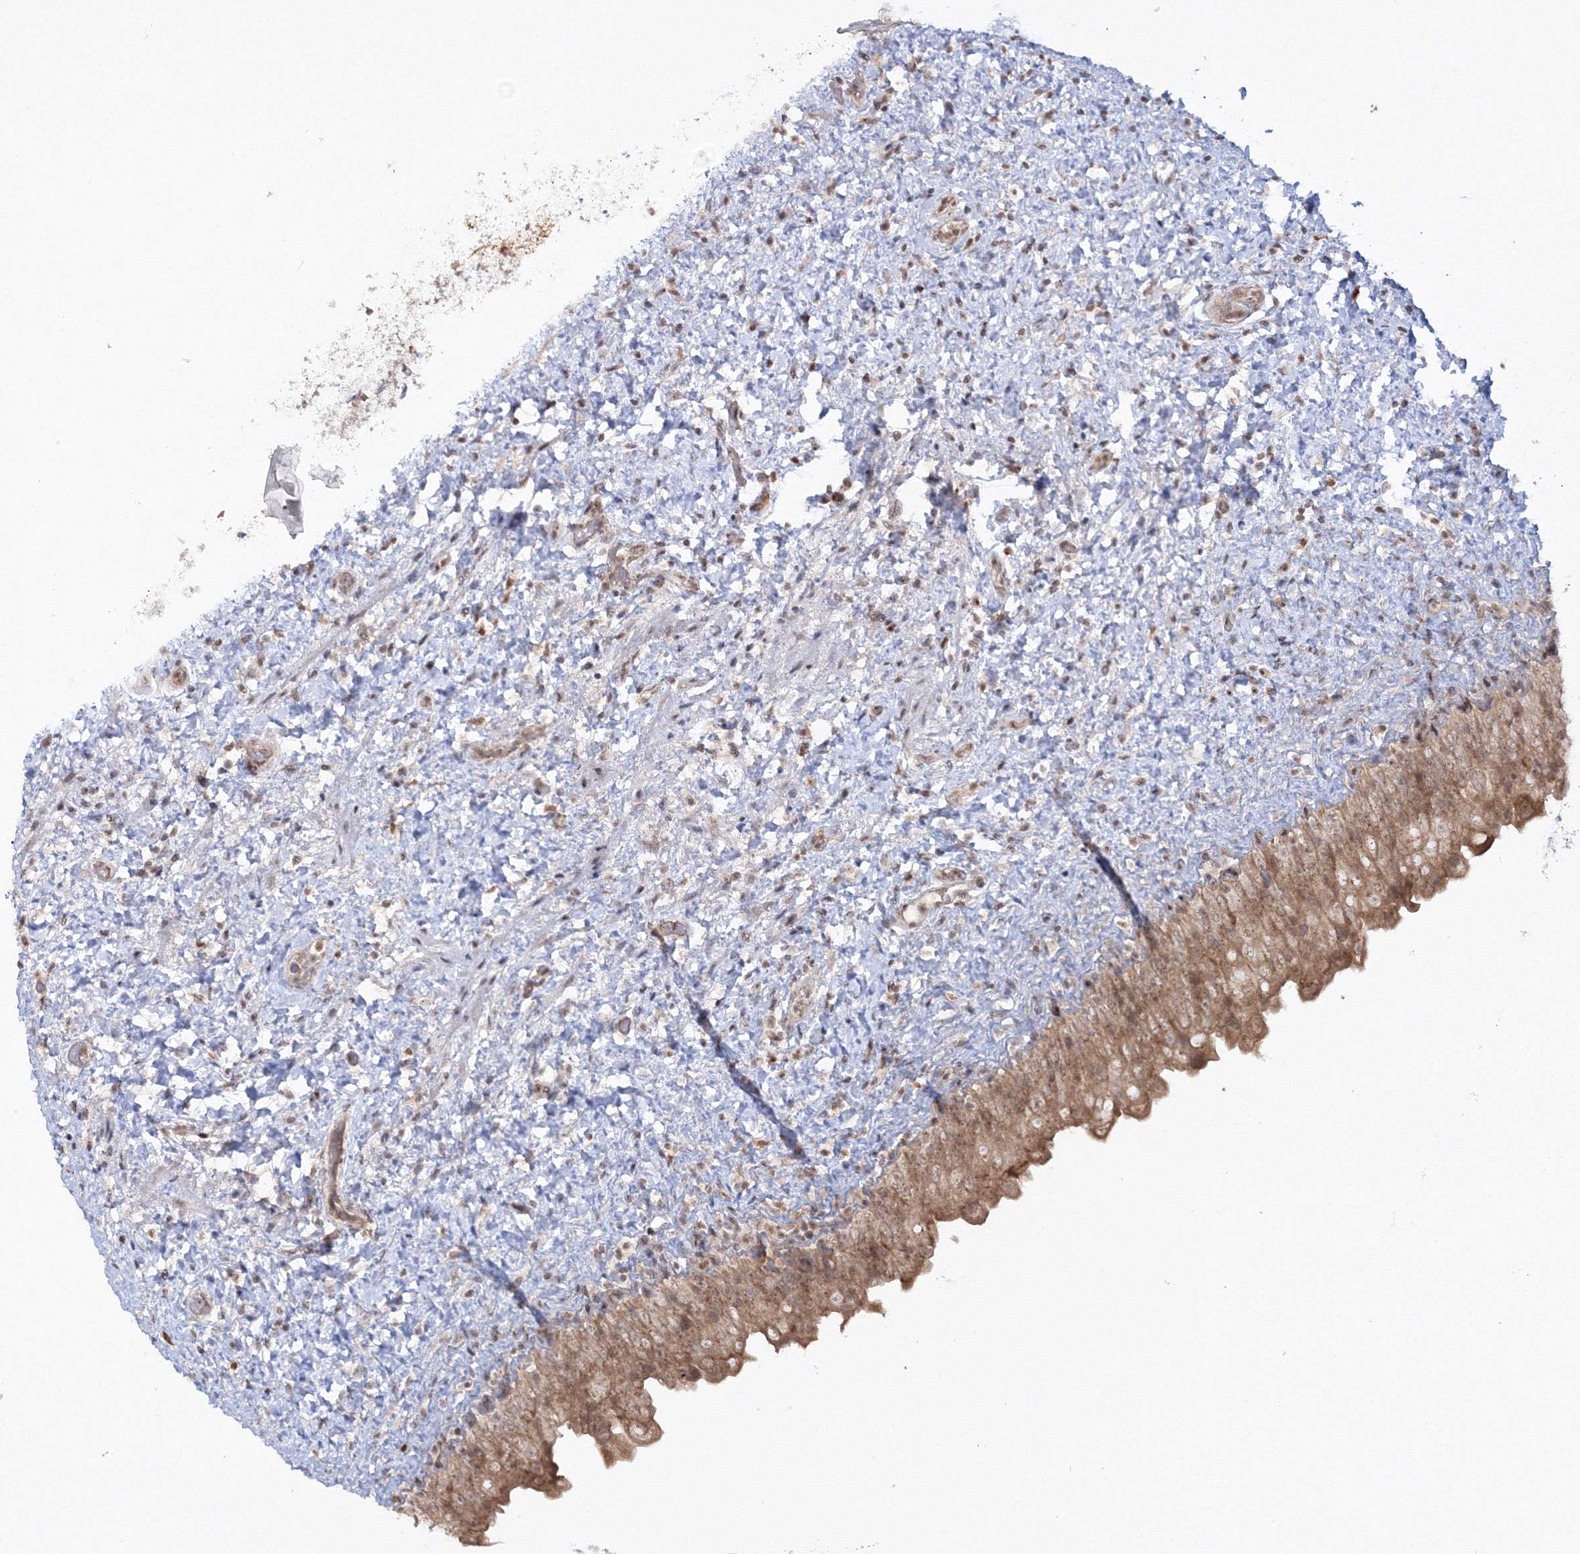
{"staining": {"intensity": "moderate", "quantity": ">75%", "location": "cytoplasmic/membranous,nuclear"}, "tissue": "urinary bladder", "cell_type": "Urothelial cells", "image_type": "normal", "snomed": [{"axis": "morphology", "description": "Normal tissue, NOS"}, {"axis": "topography", "description": "Urinary bladder"}], "caption": "Immunohistochemical staining of normal human urinary bladder shows moderate cytoplasmic/membranous,nuclear protein staining in approximately >75% of urothelial cells.", "gene": "ZFAND6", "patient": {"sex": "female", "age": 27}}